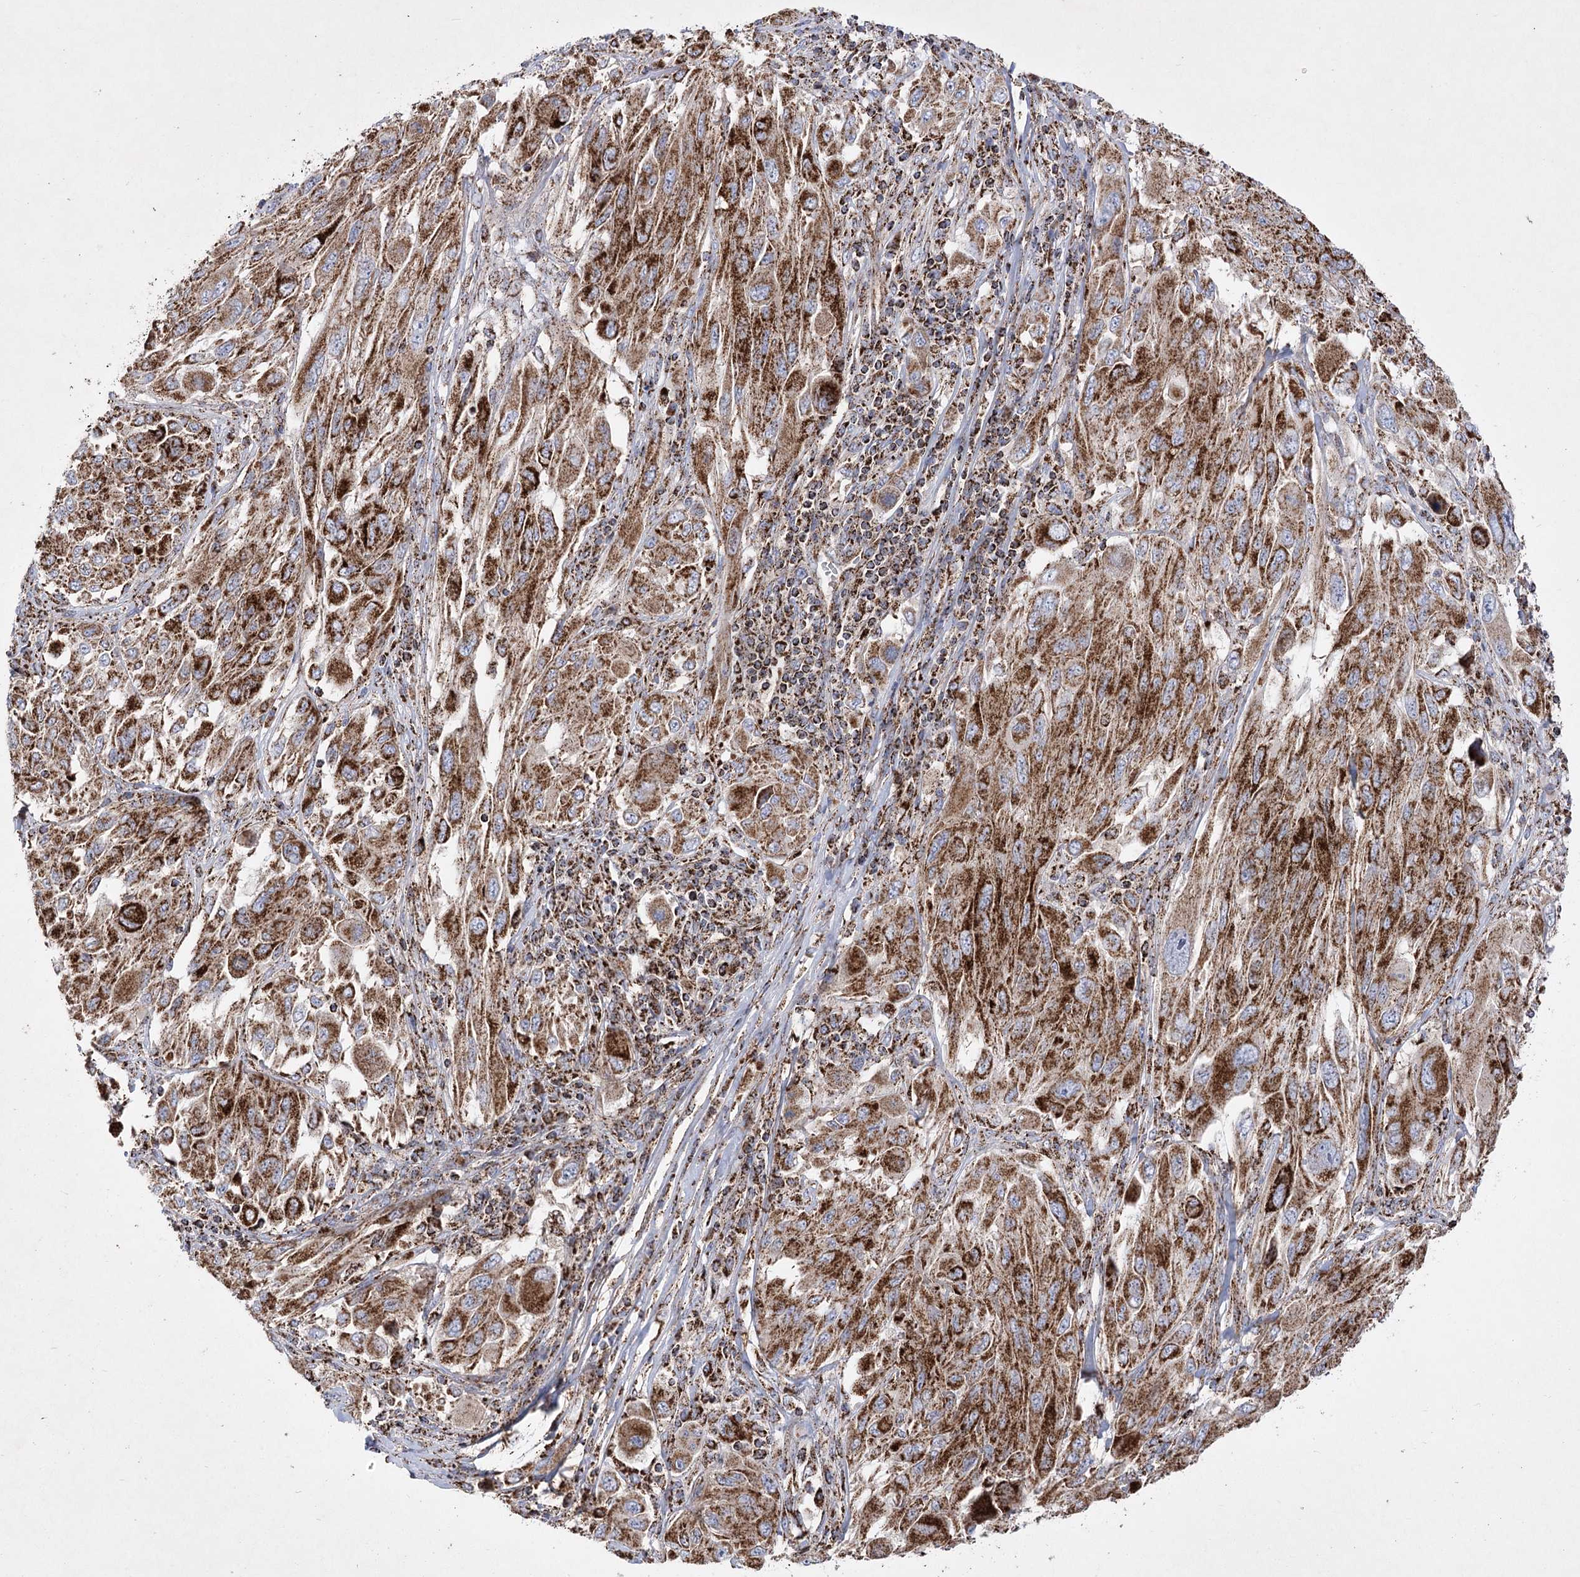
{"staining": {"intensity": "strong", "quantity": ">75%", "location": "cytoplasmic/membranous"}, "tissue": "melanoma", "cell_type": "Tumor cells", "image_type": "cancer", "snomed": [{"axis": "morphology", "description": "Malignant melanoma, NOS"}, {"axis": "topography", "description": "Skin"}], "caption": "Strong cytoplasmic/membranous protein positivity is present in about >75% of tumor cells in malignant melanoma.", "gene": "ASNSD1", "patient": {"sex": "female", "age": 91}}